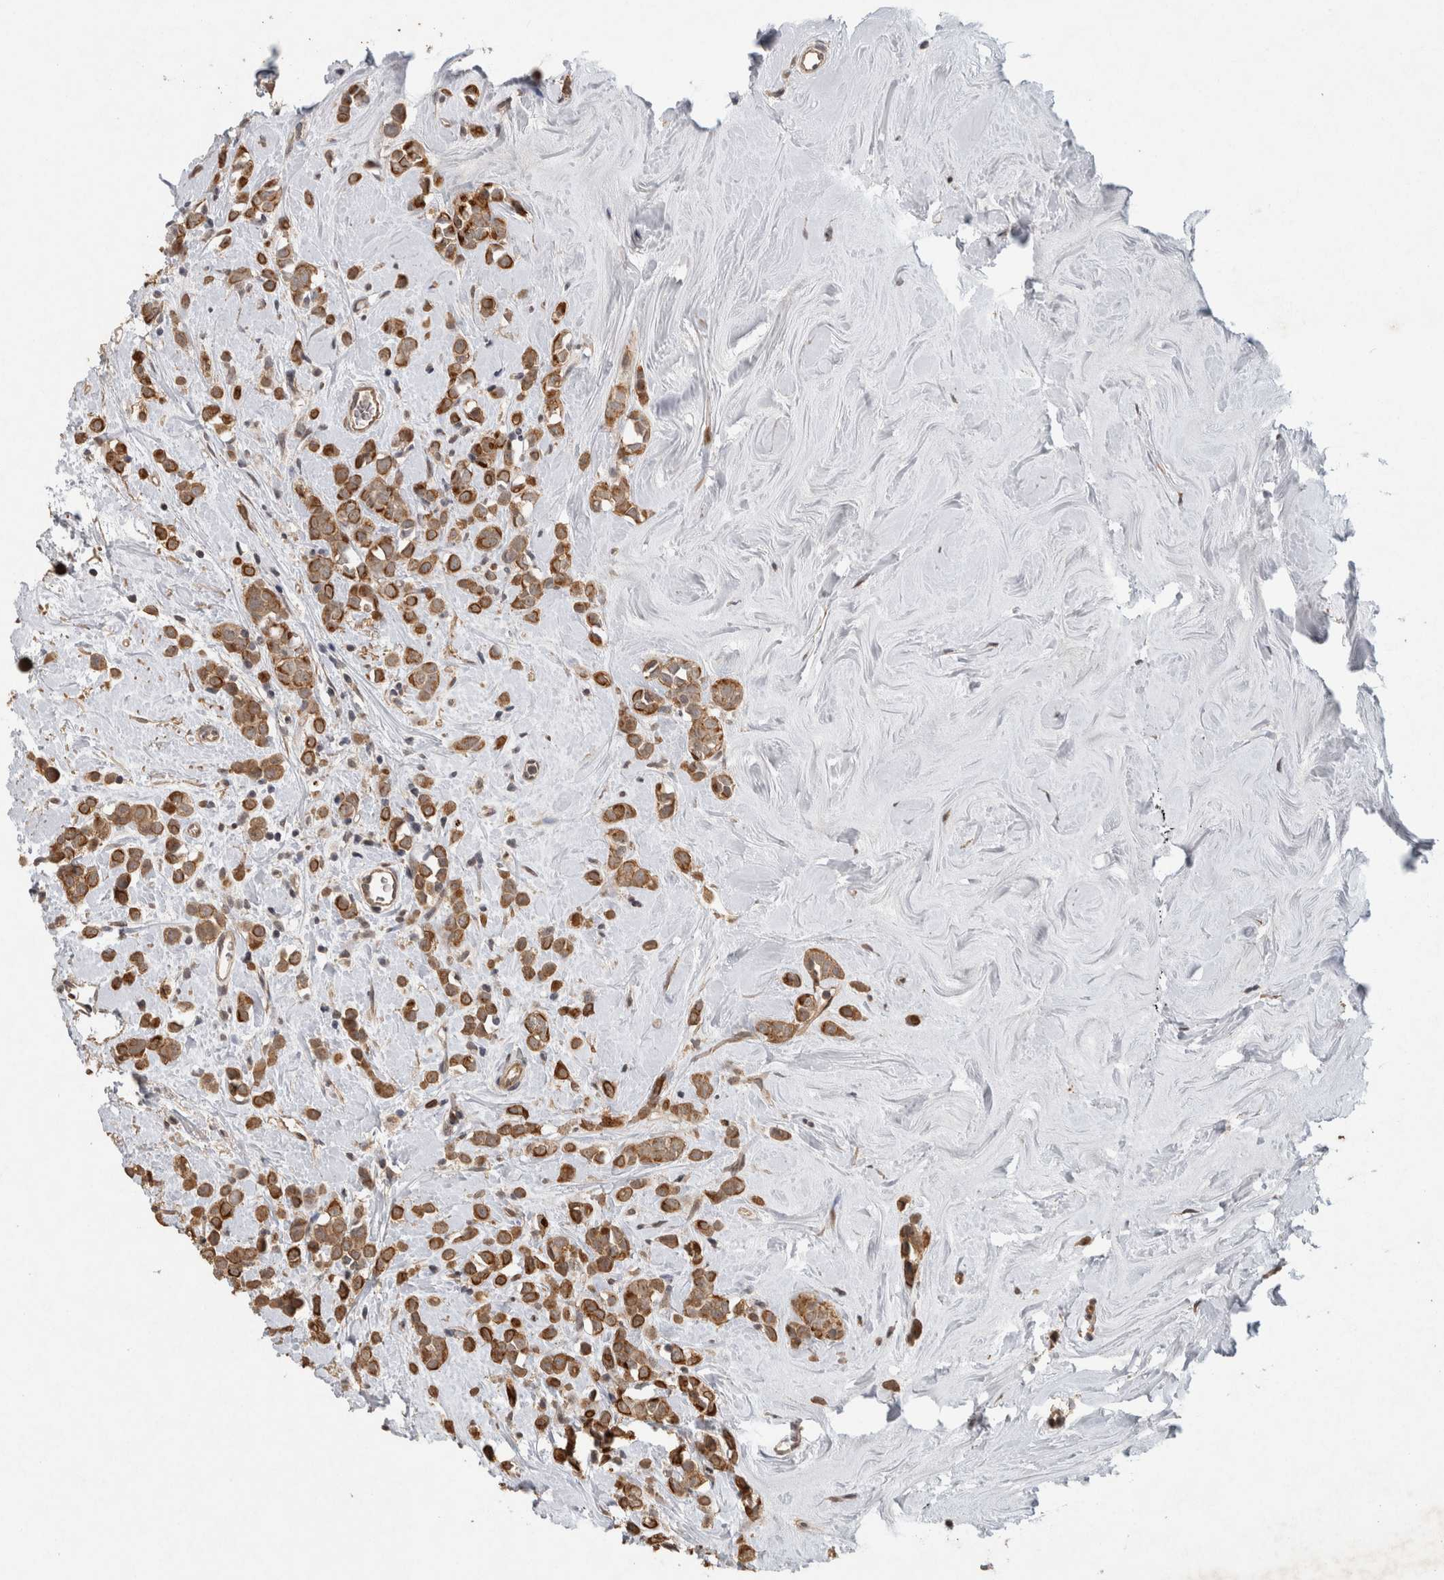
{"staining": {"intensity": "strong", "quantity": ">75%", "location": "cytoplasmic/membranous"}, "tissue": "breast cancer", "cell_type": "Tumor cells", "image_type": "cancer", "snomed": [{"axis": "morphology", "description": "Lobular carcinoma"}, {"axis": "topography", "description": "Breast"}], "caption": "Protein expression analysis of lobular carcinoma (breast) reveals strong cytoplasmic/membranous expression in about >75% of tumor cells.", "gene": "RHPN1", "patient": {"sex": "female", "age": 47}}